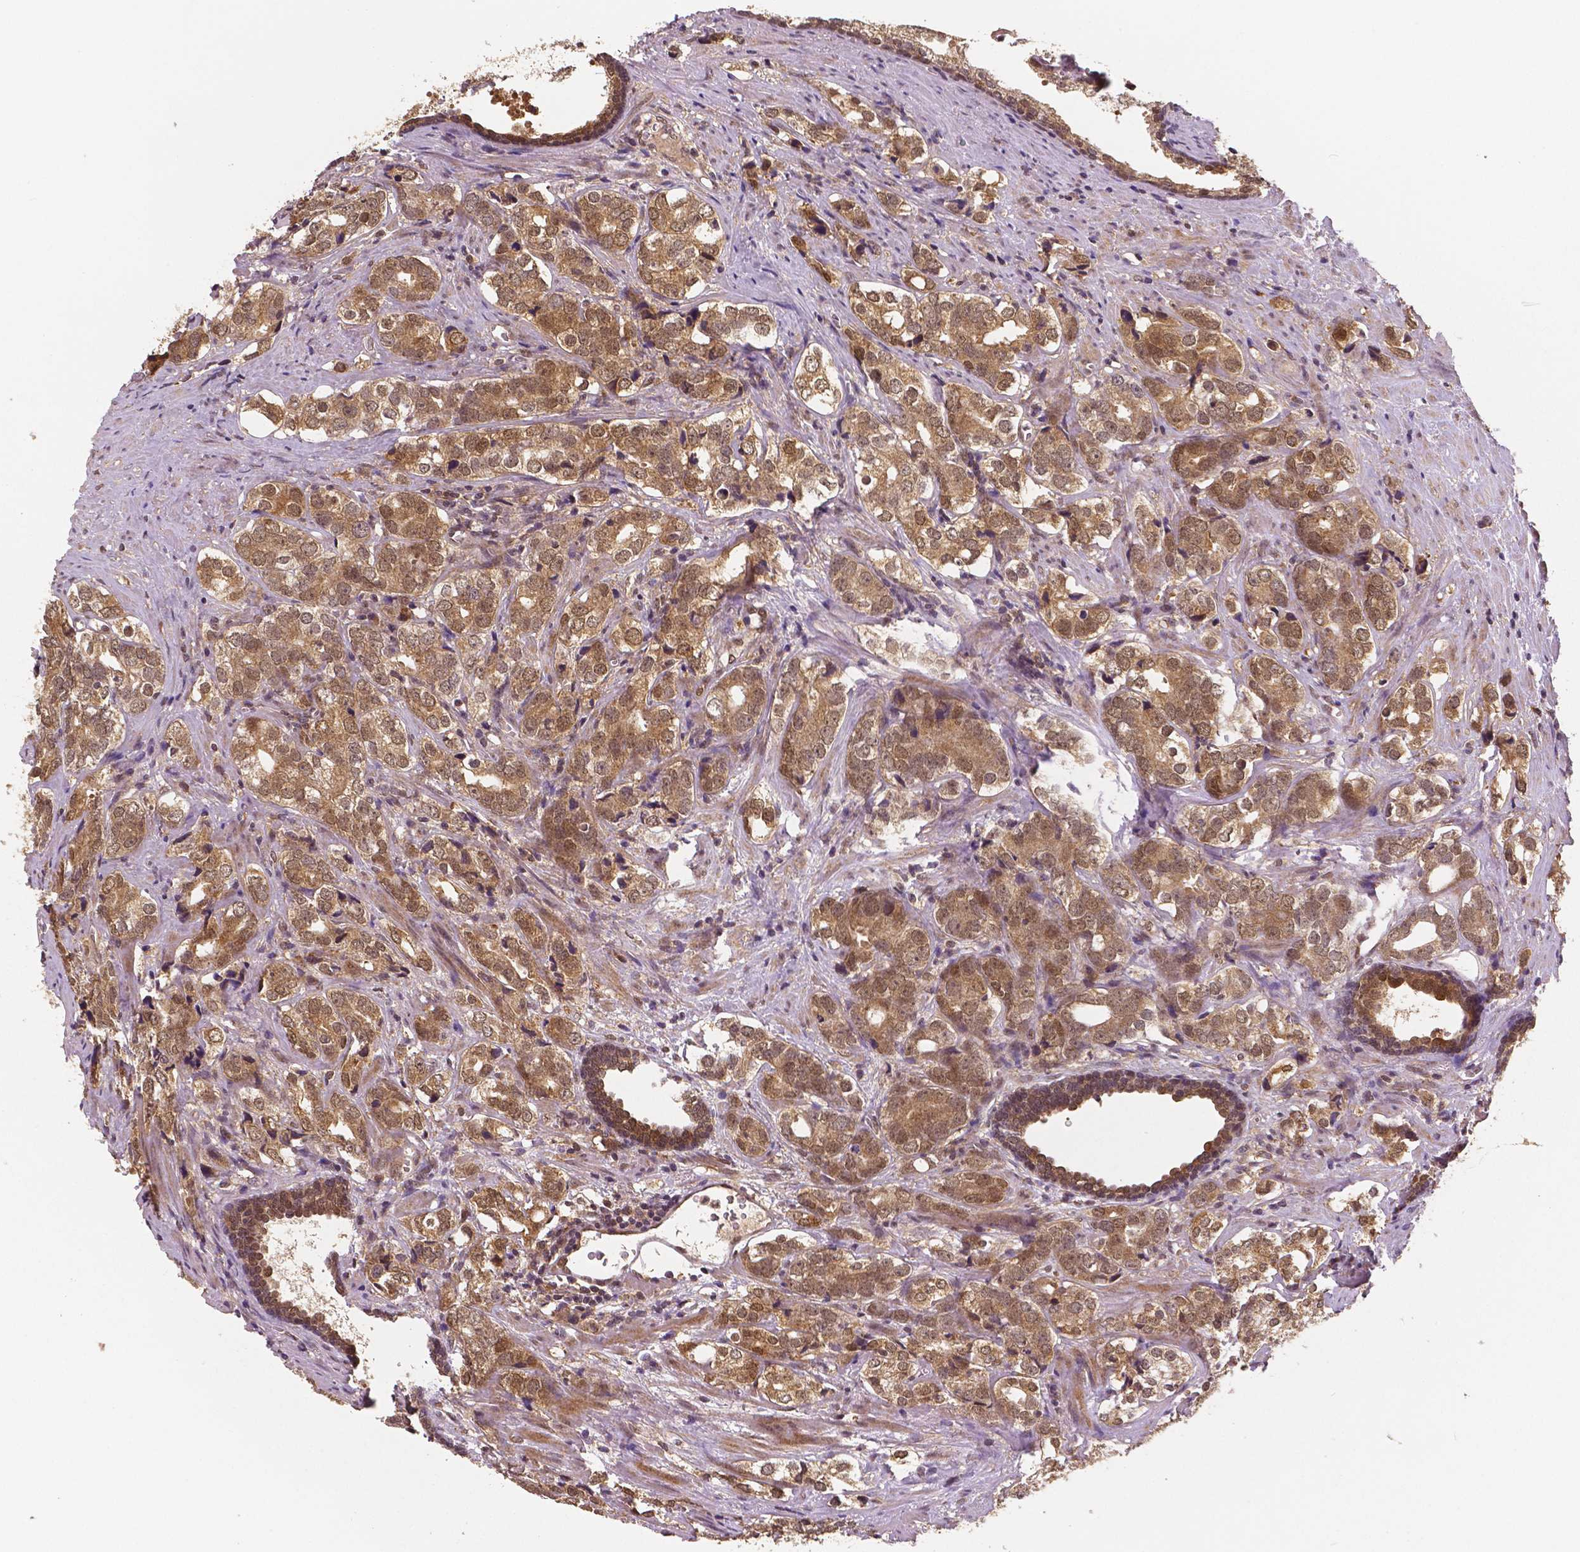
{"staining": {"intensity": "moderate", "quantity": ">75%", "location": "cytoplasmic/membranous,nuclear"}, "tissue": "prostate cancer", "cell_type": "Tumor cells", "image_type": "cancer", "snomed": [{"axis": "morphology", "description": "Adenocarcinoma, NOS"}, {"axis": "topography", "description": "Prostate and seminal vesicle, NOS"}], "caption": "A high-resolution micrograph shows IHC staining of prostate cancer, which displays moderate cytoplasmic/membranous and nuclear expression in approximately >75% of tumor cells.", "gene": "STAT3", "patient": {"sex": "male", "age": 63}}